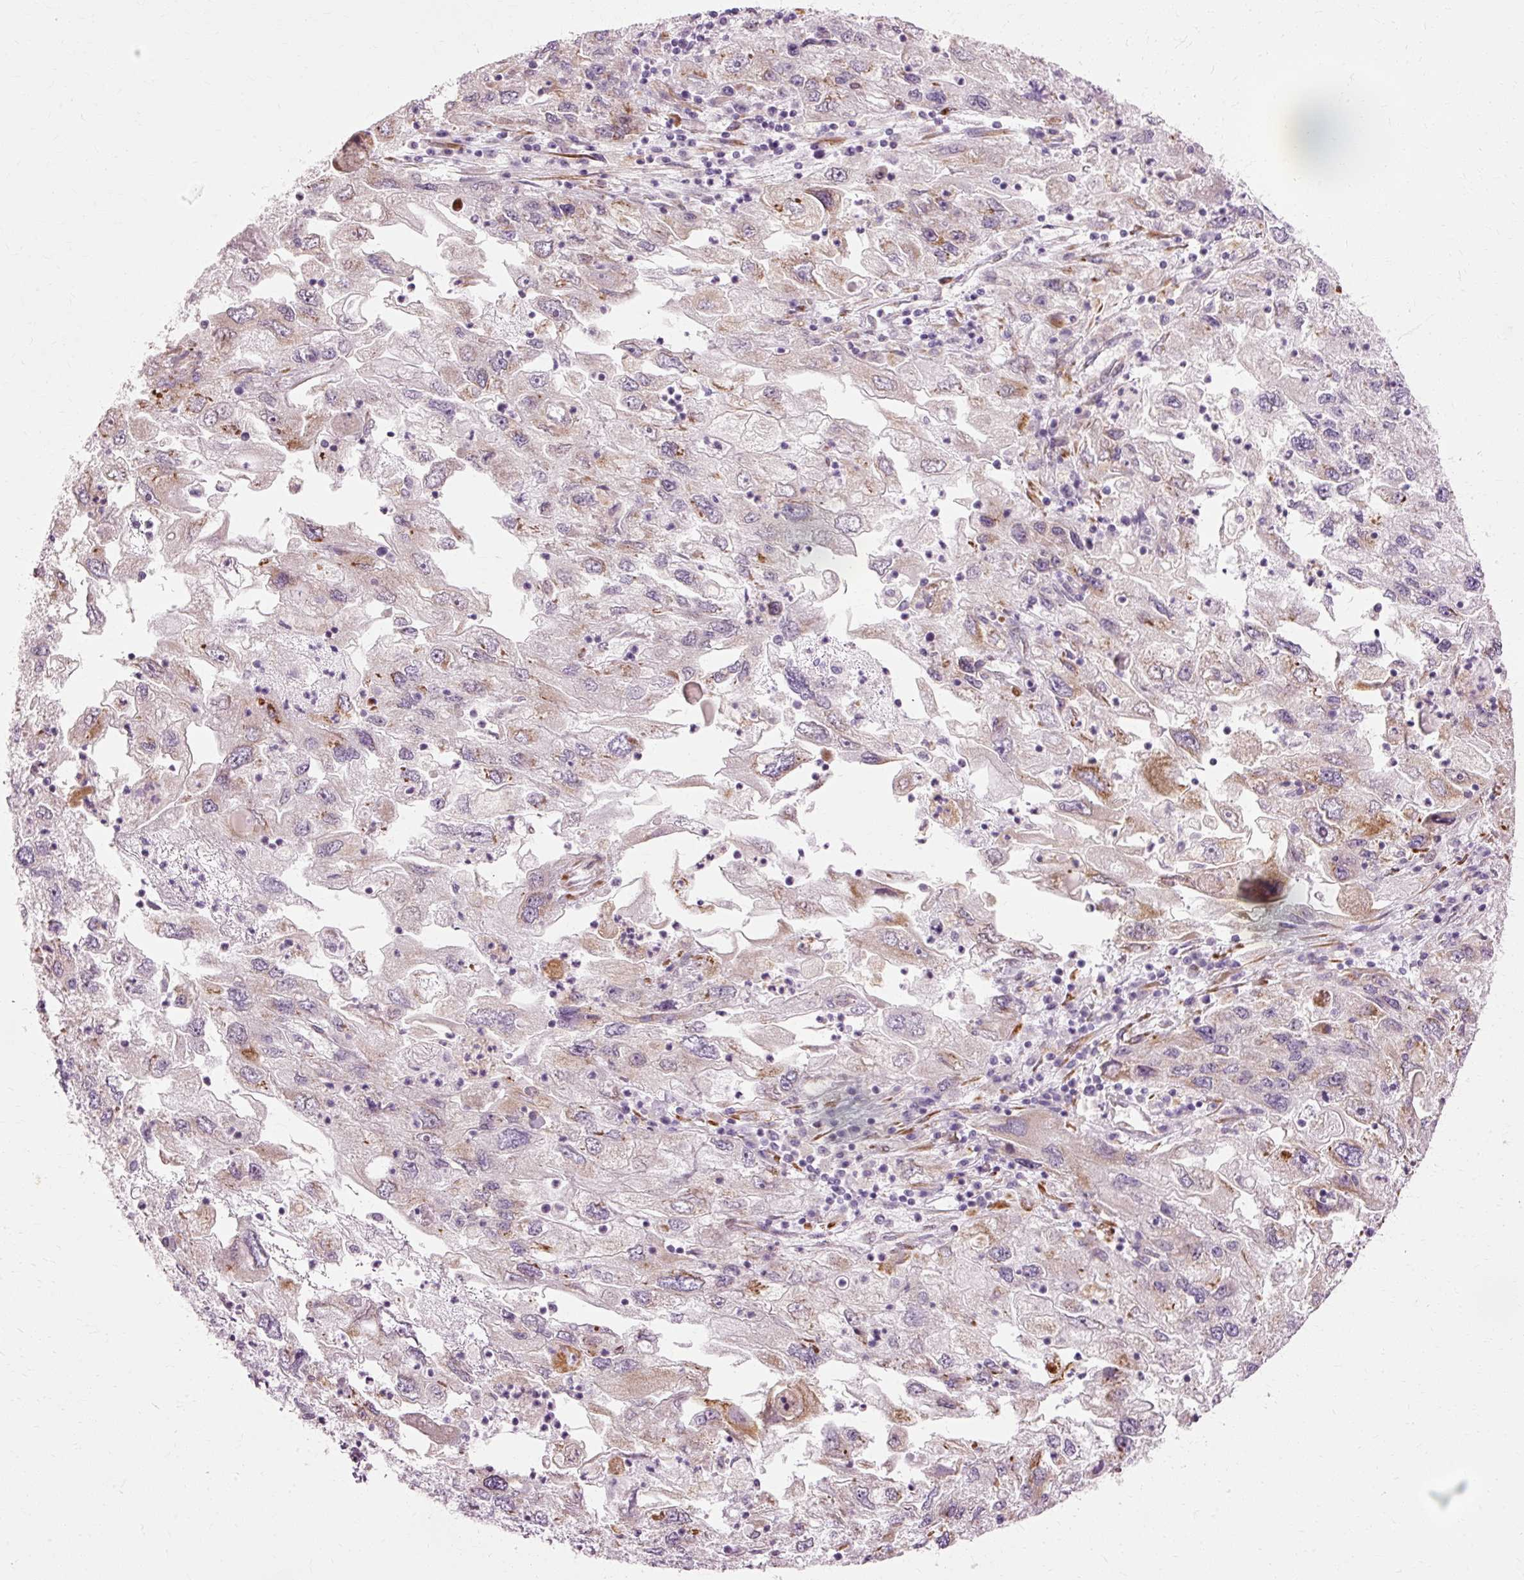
{"staining": {"intensity": "moderate", "quantity": "<25%", "location": "cytoplasmic/membranous"}, "tissue": "endometrial cancer", "cell_type": "Tumor cells", "image_type": "cancer", "snomed": [{"axis": "morphology", "description": "Adenocarcinoma, NOS"}, {"axis": "topography", "description": "Endometrium"}], "caption": "A brown stain shows moderate cytoplasmic/membranous staining of a protein in human endometrial cancer (adenocarcinoma) tumor cells.", "gene": "RGPD5", "patient": {"sex": "female", "age": 49}}